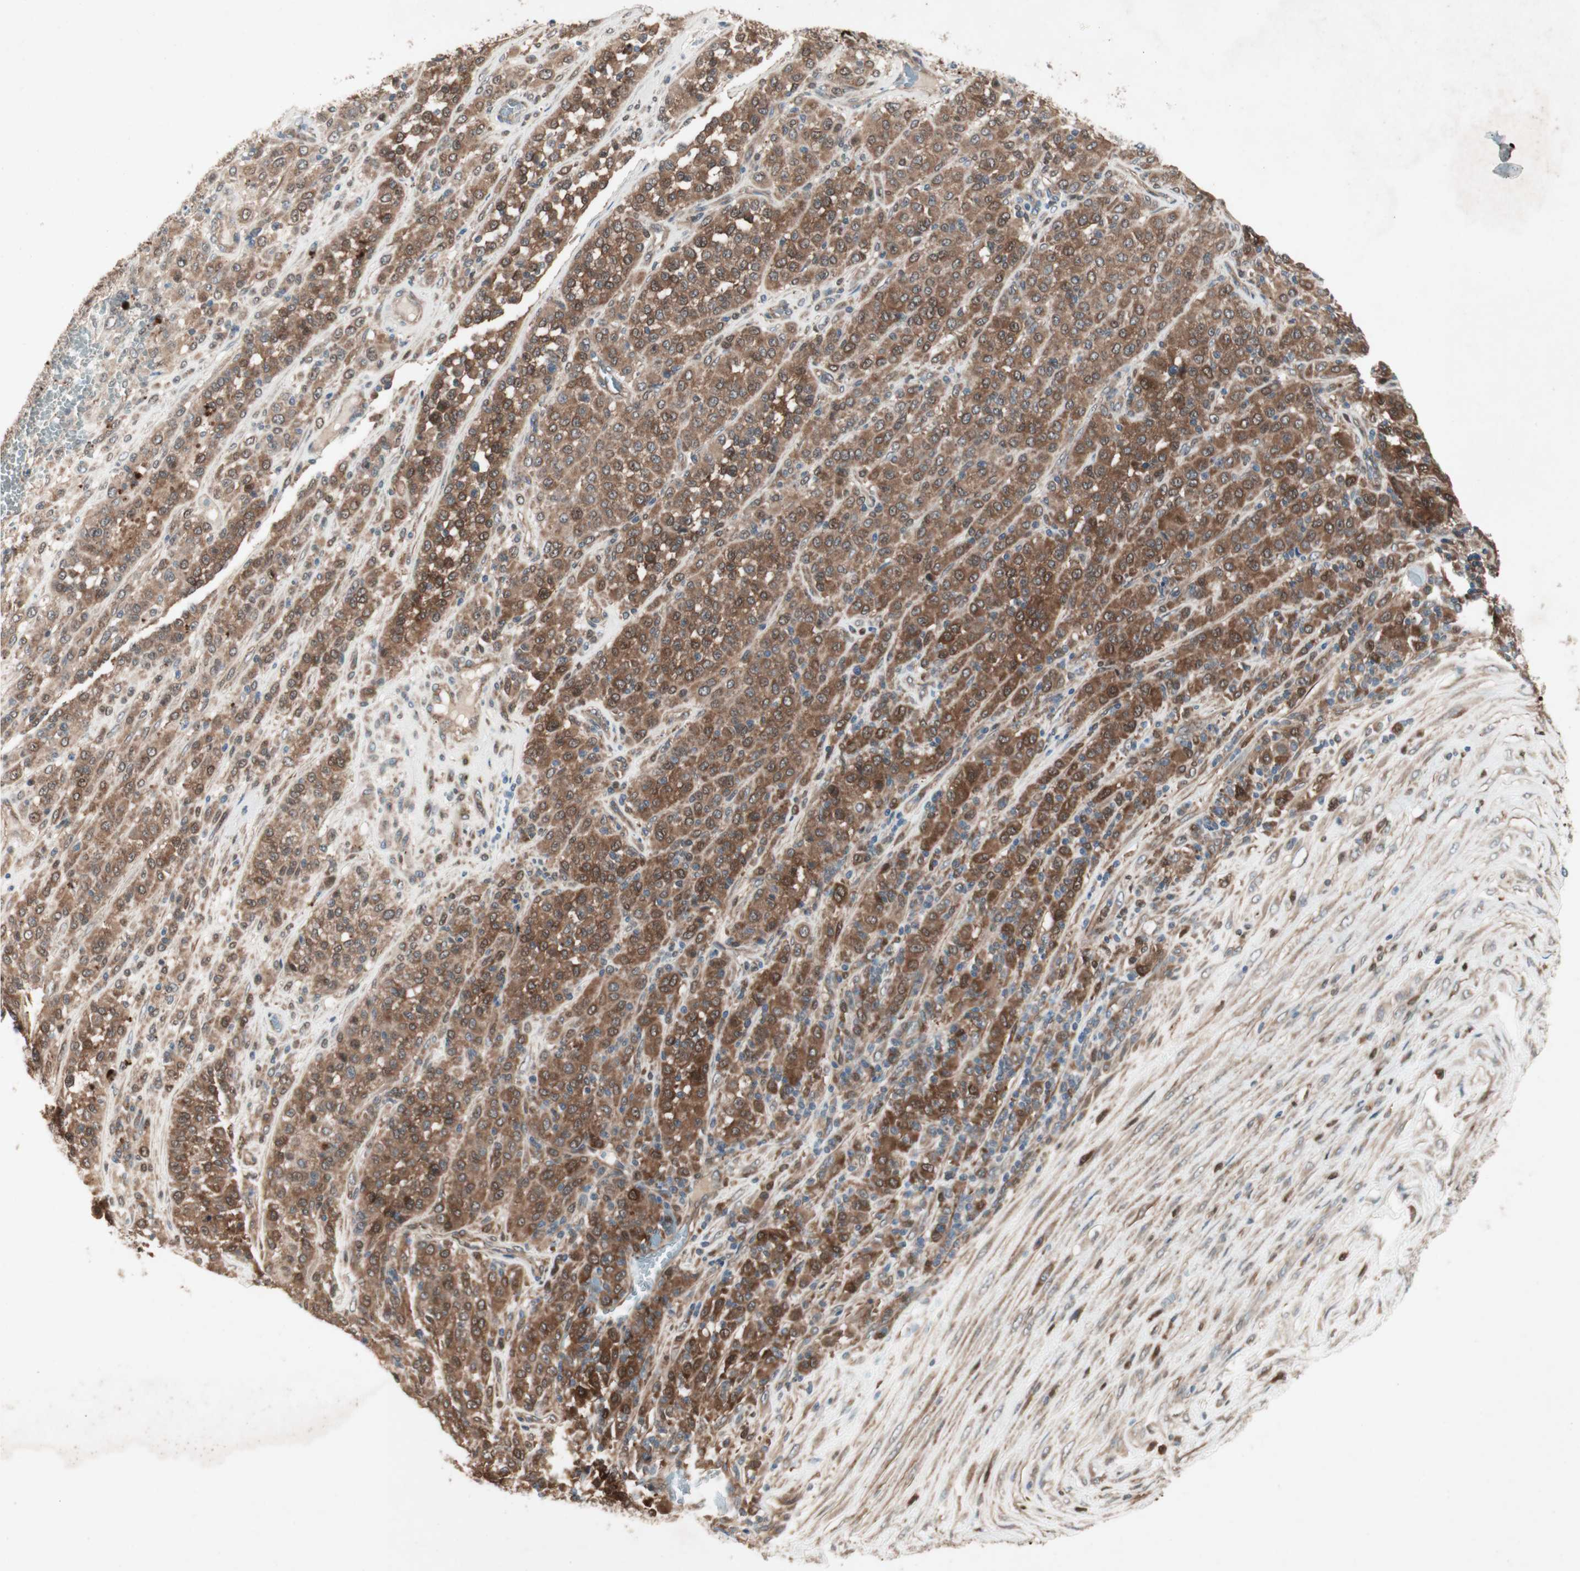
{"staining": {"intensity": "strong", "quantity": ">75%", "location": "cytoplasmic/membranous"}, "tissue": "melanoma", "cell_type": "Tumor cells", "image_type": "cancer", "snomed": [{"axis": "morphology", "description": "Malignant melanoma, Metastatic site"}, {"axis": "topography", "description": "Pancreas"}], "caption": "A brown stain shows strong cytoplasmic/membranous expression of a protein in melanoma tumor cells. The staining is performed using DAB (3,3'-diaminobenzidine) brown chromogen to label protein expression. The nuclei are counter-stained blue using hematoxylin.", "gene": "SDSL", "patient": {"sex": "female", "age": 30}}